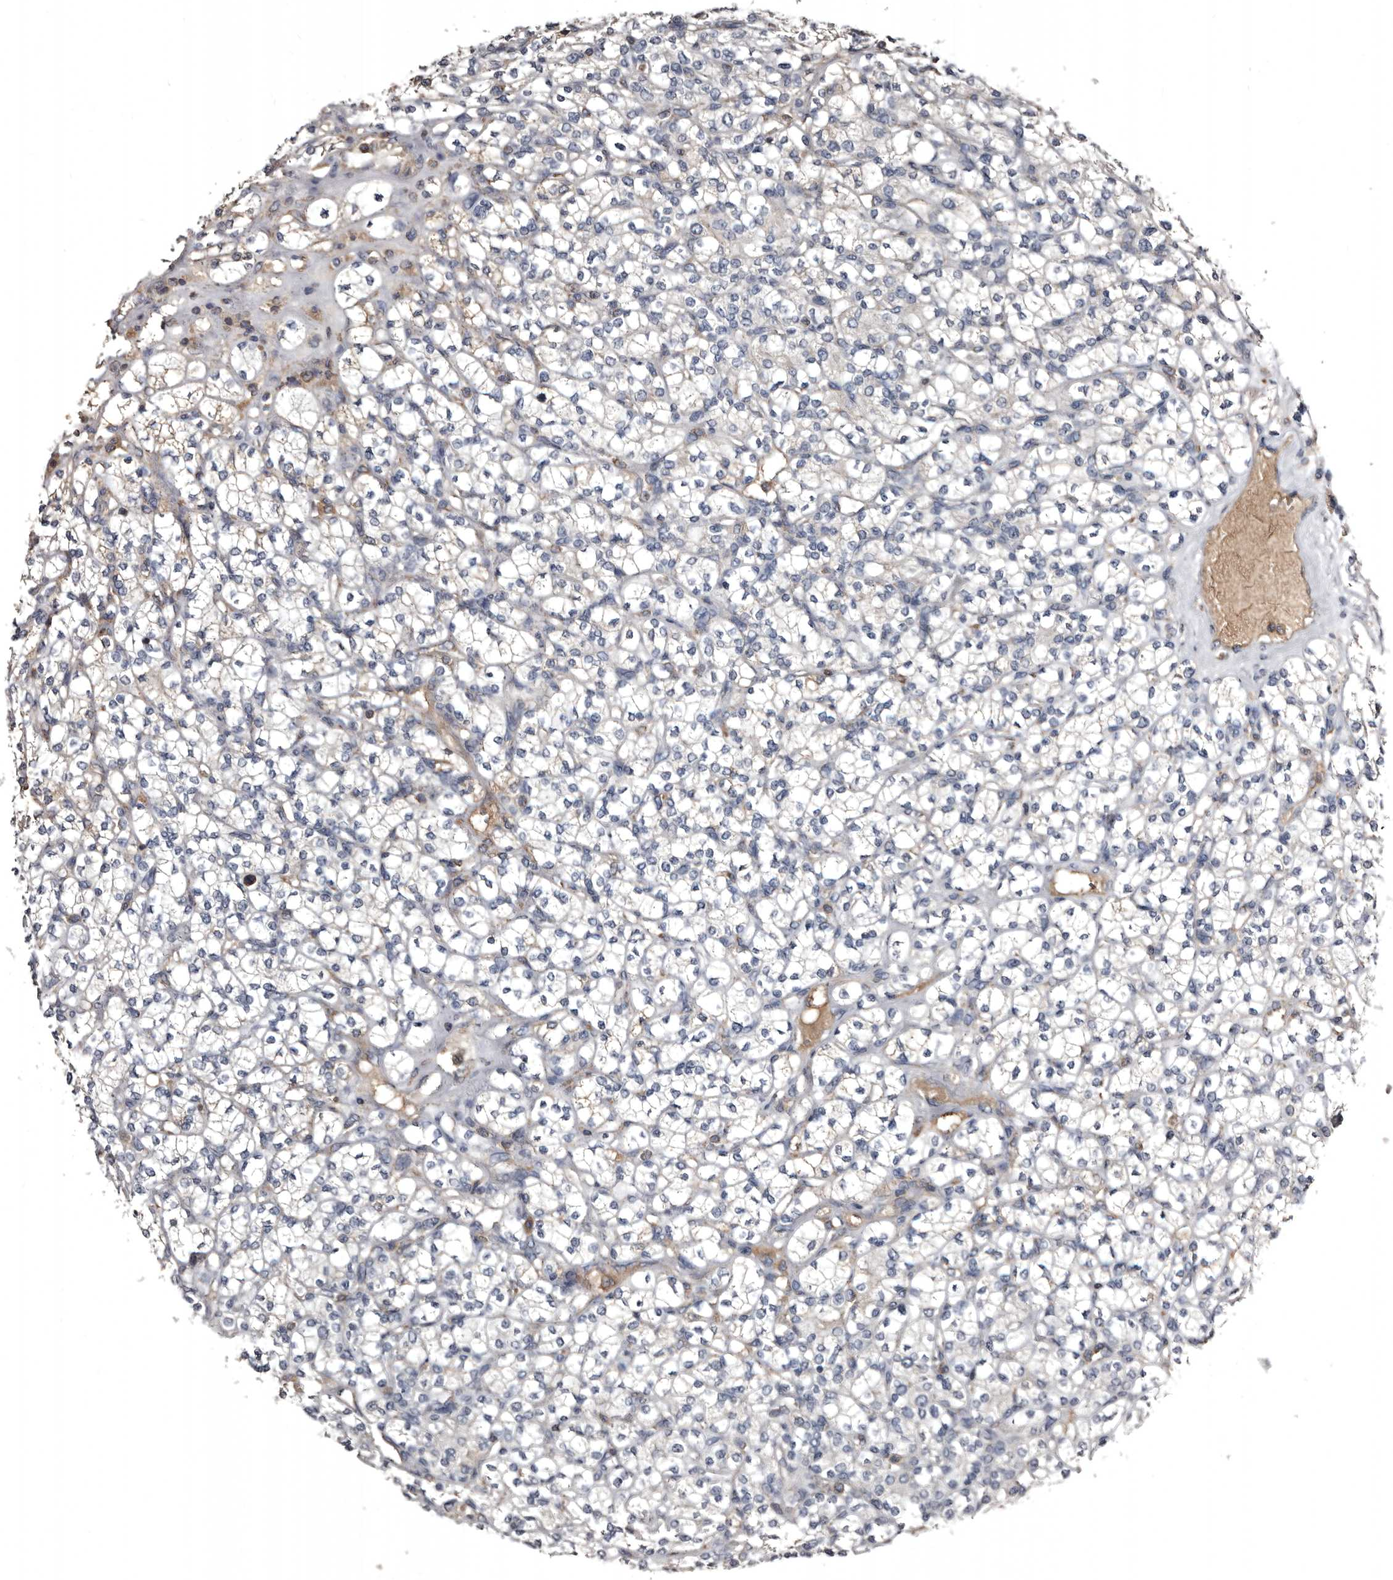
{"staining": {"intensity": "negative", "quantity": "none", "location": "none"}, "tissue": "renal cancer", "cell_type": "Tumor cells", "image_type": "cancer", "snomed": [{"axis": "morphology", "description": "Adenocarcinoma, NOS"}, {"axis": "topography", "description": "Kidney"}], "caption": "High magnification brightfield microscopy of renal cancer (adenocarcinoma) stained with DAB (3,3'-diaminobenzidine) (brown) and counterstained with hematoxylin (blue): tumor cells show no significant positivity. The staining is performed using DAB brown chromogen with nuclei counter-stained in using hematoxylin.", "gene": "GREB1", "patient": {"sex": "male", "age": 77}}